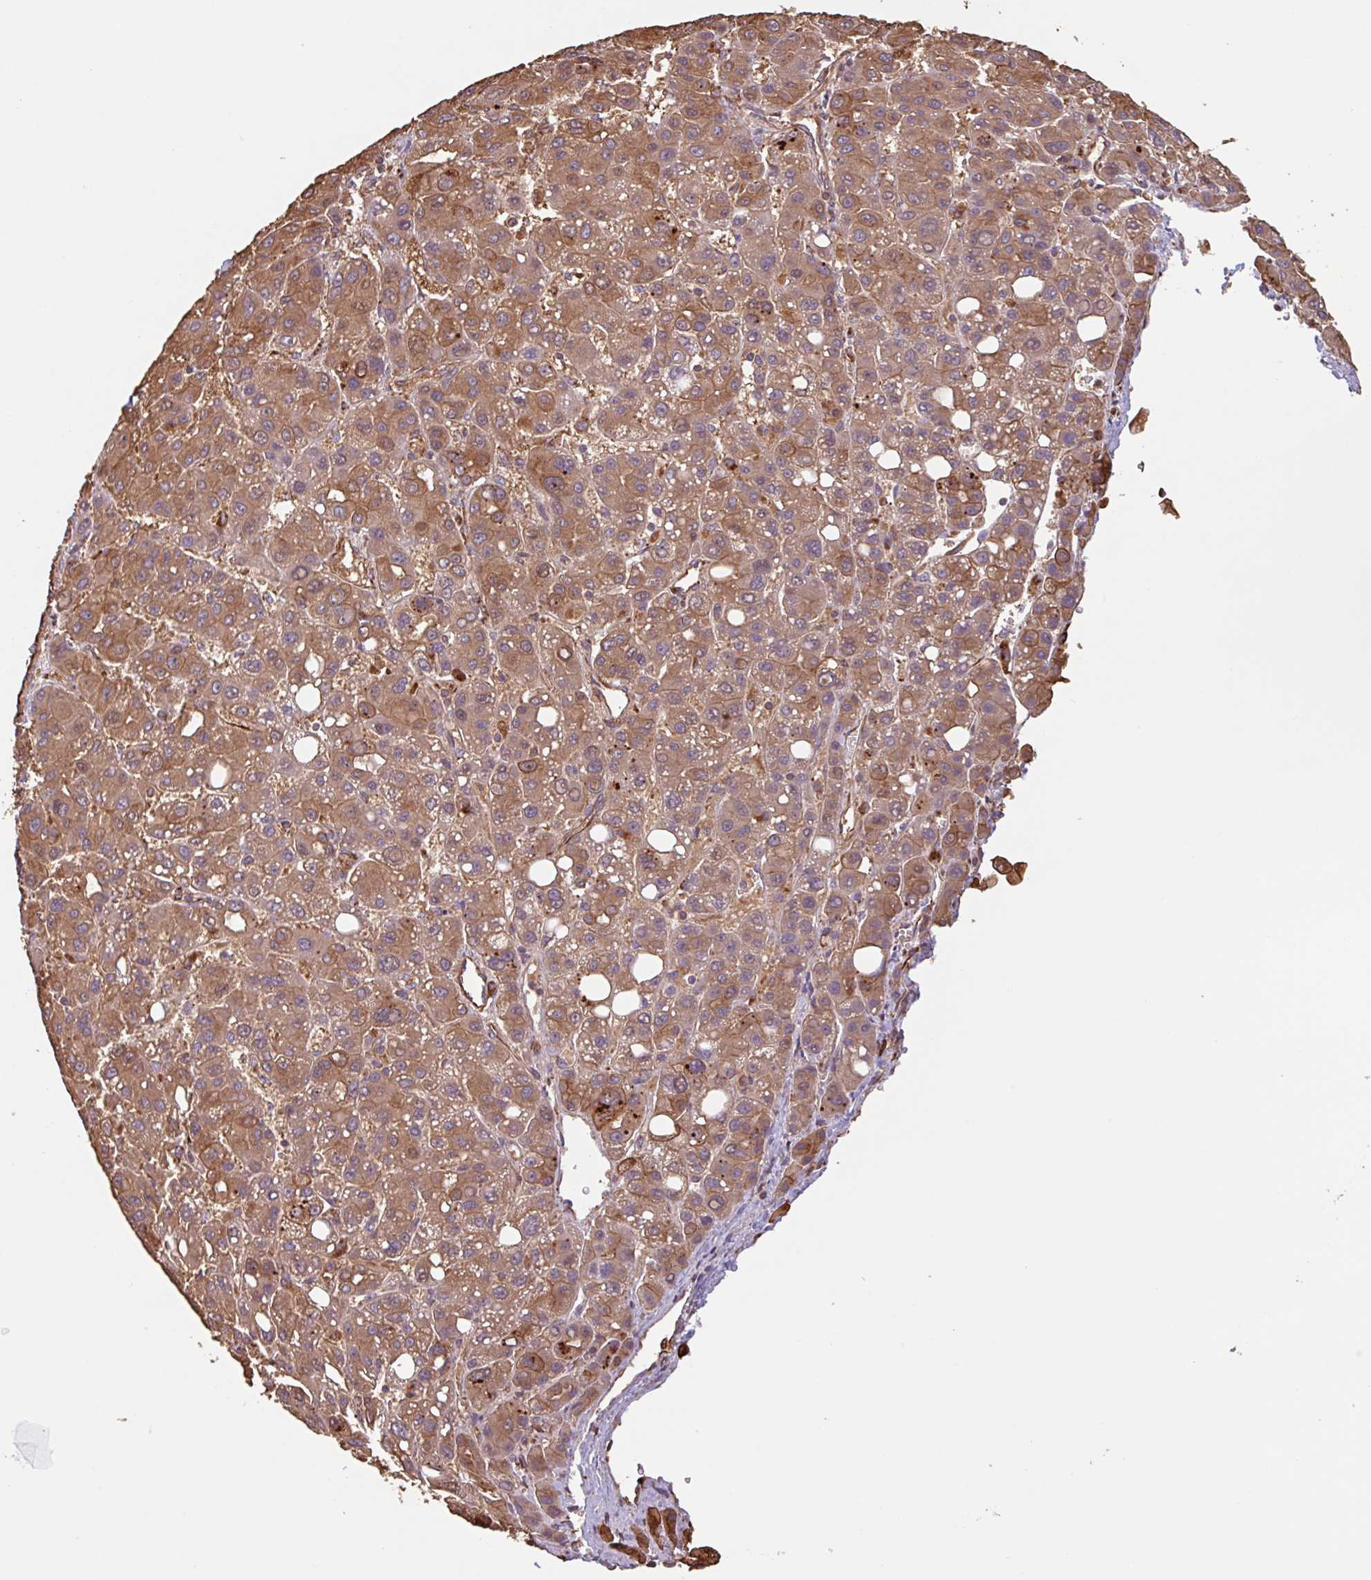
{"staining": {"intensity": "moderate", "quantity": ">75%", "location": "cytoplasmic/membranous"}, "tissue": "liver cancer", "cell_type": "Tumor cells", "image_type": "cancer", "snomed": [{"axis": "morphology", "description": "Carcinoma, Hepatocellular, NOS"}, {"axis": "topography", "description": "Liver"}], "caption": "A brown stain labels moderate cytoplasmic/membranous staining of a protein in human liver cancer (hepatocellular carcinoma) tumor cells. The staining is performed using DAB (3,3'-diaminobenzidine) brown chromogen to label protein expression. The nuclei are counter-stained blue using hematoxylin.", "gene": "ZNF790", "patient": {"sex": "male", "age": 55}}